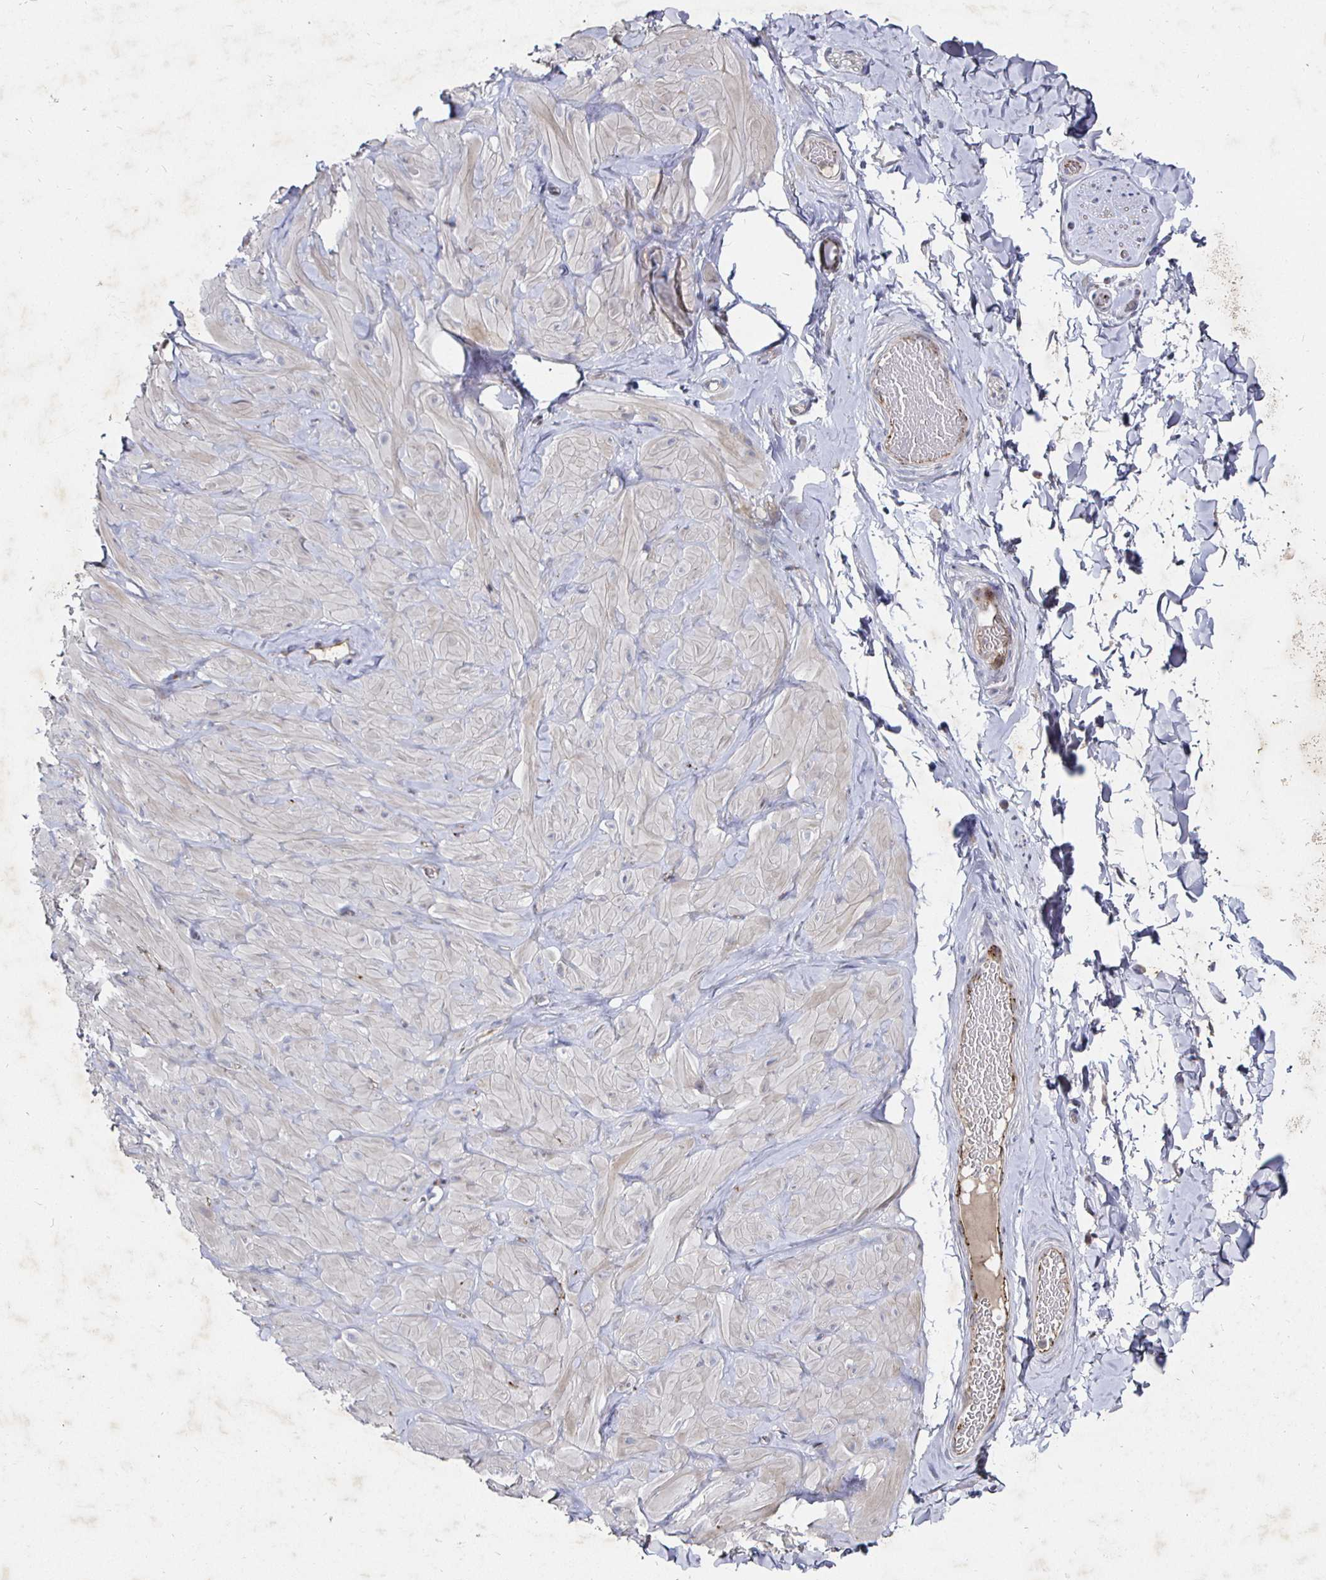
{"staining": {"intensity": "negative", "quantity": "none", "location": "none"}, "tissue": "adipose tissue", "cell_type": "Adipocytes", "image_type": "normal", "snomed": [{"axis": "morphology", "description": "Normal tissue, NOS"}, {"axis": "topography", "description": "Soft tissue"}, {"axis": "topography", "description": "Adipose tissue"}, {"axis": "topography", "description": "Vascular tissue"}, {"axis": "topography", "description": "Peripheral nerve tissue"}], "caption": "The image shows no significant expression in adipocytes of adipose tissue. The staining is performed using DAB brown chromogen with nuclei counter-stained in using hematoxylin.", "gene": "NRSN1", "patient": {"sex": "male", "age": 29}}